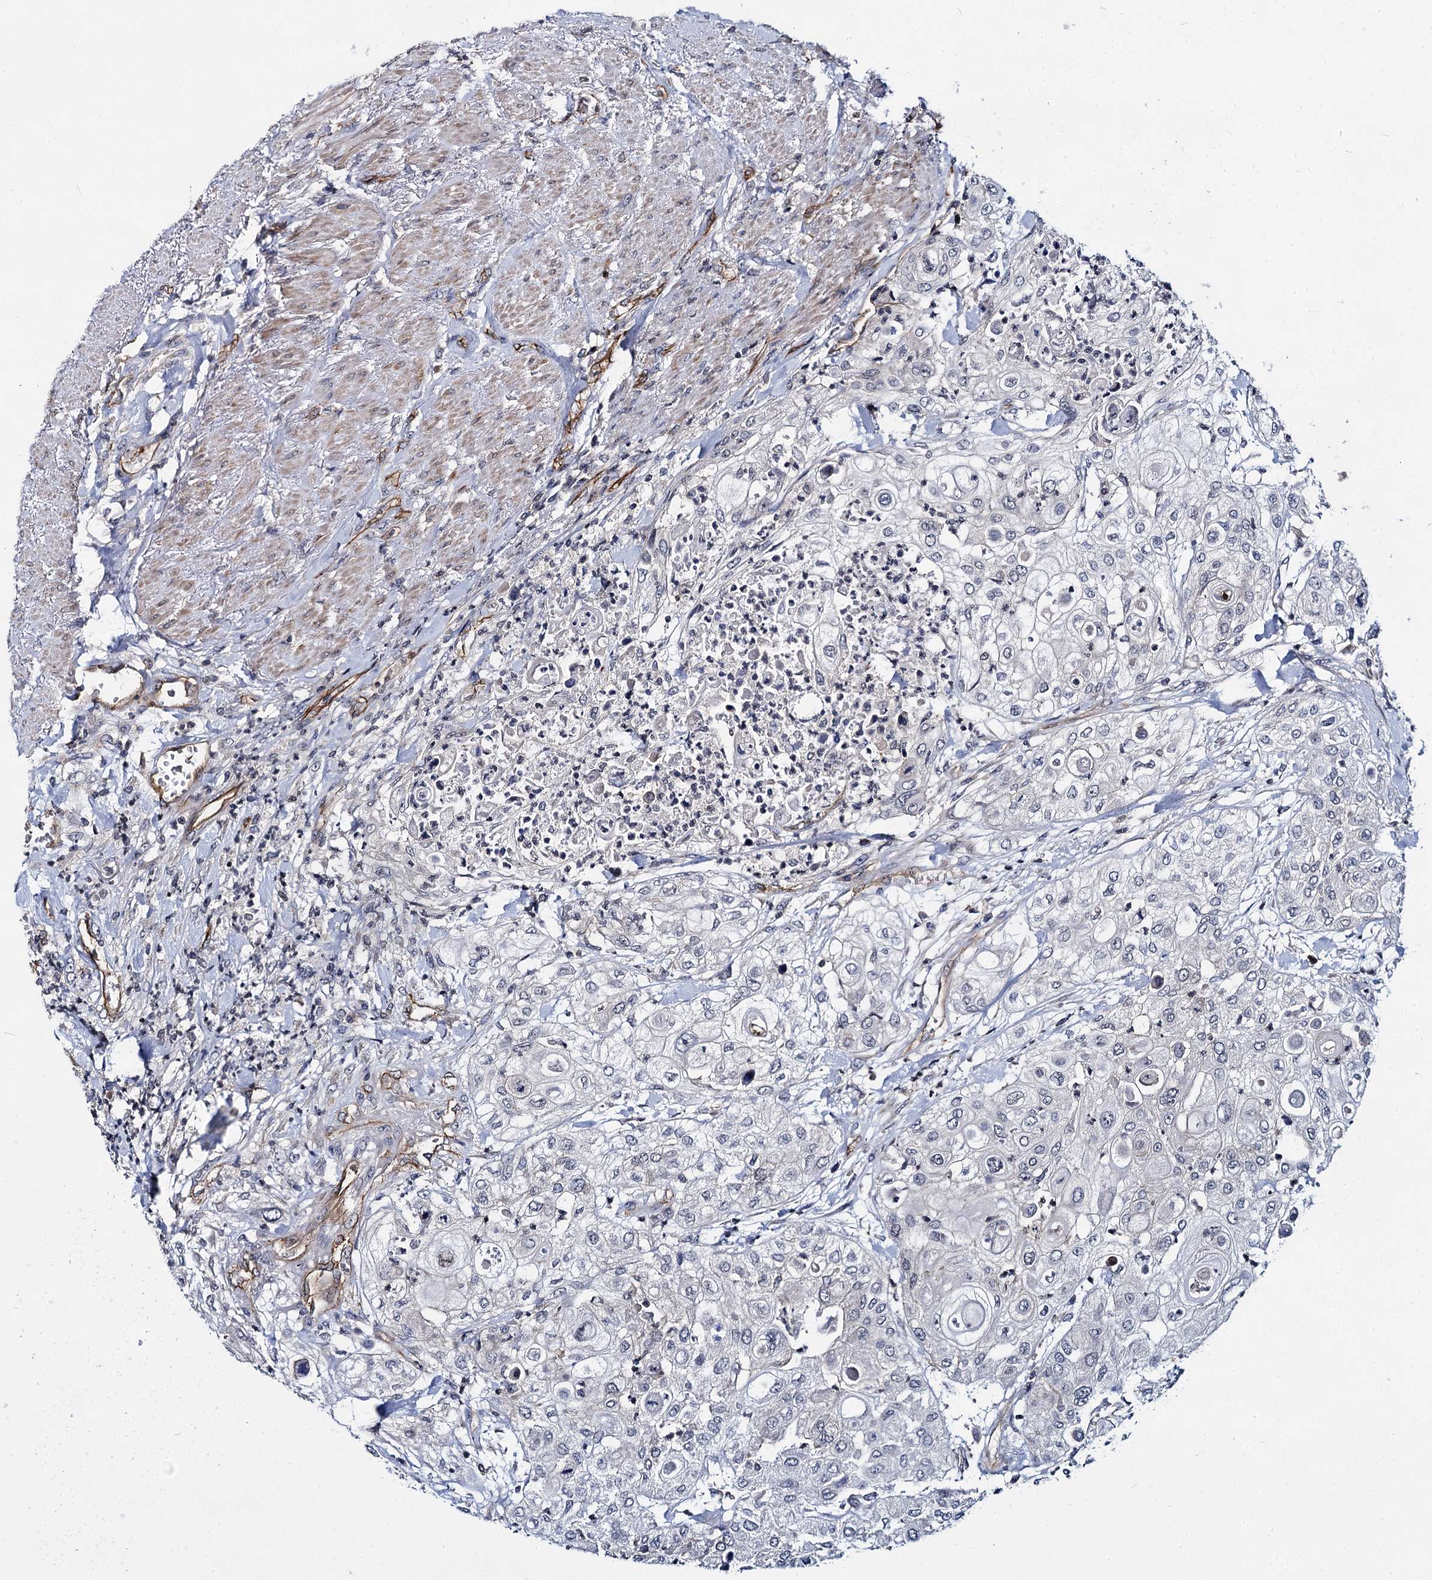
{"staining": {"intensity": "negative", "quantity": "none", "location": "none"}, "tissue": "urothelial cancer", "cell_type": "Tumor cells", "image_type": "cancer", "snomed": [{"axis": "morphology", "description": "Urothelial carcinoma, High grade"}, {"axis": "topography", "description": "Urinary bladder"}], "caption": "Tumor cells show no significant protein staining in urothelial cancer.", "gene": "ABLIM1", "patient": {"sex": "female", "age": 79}}